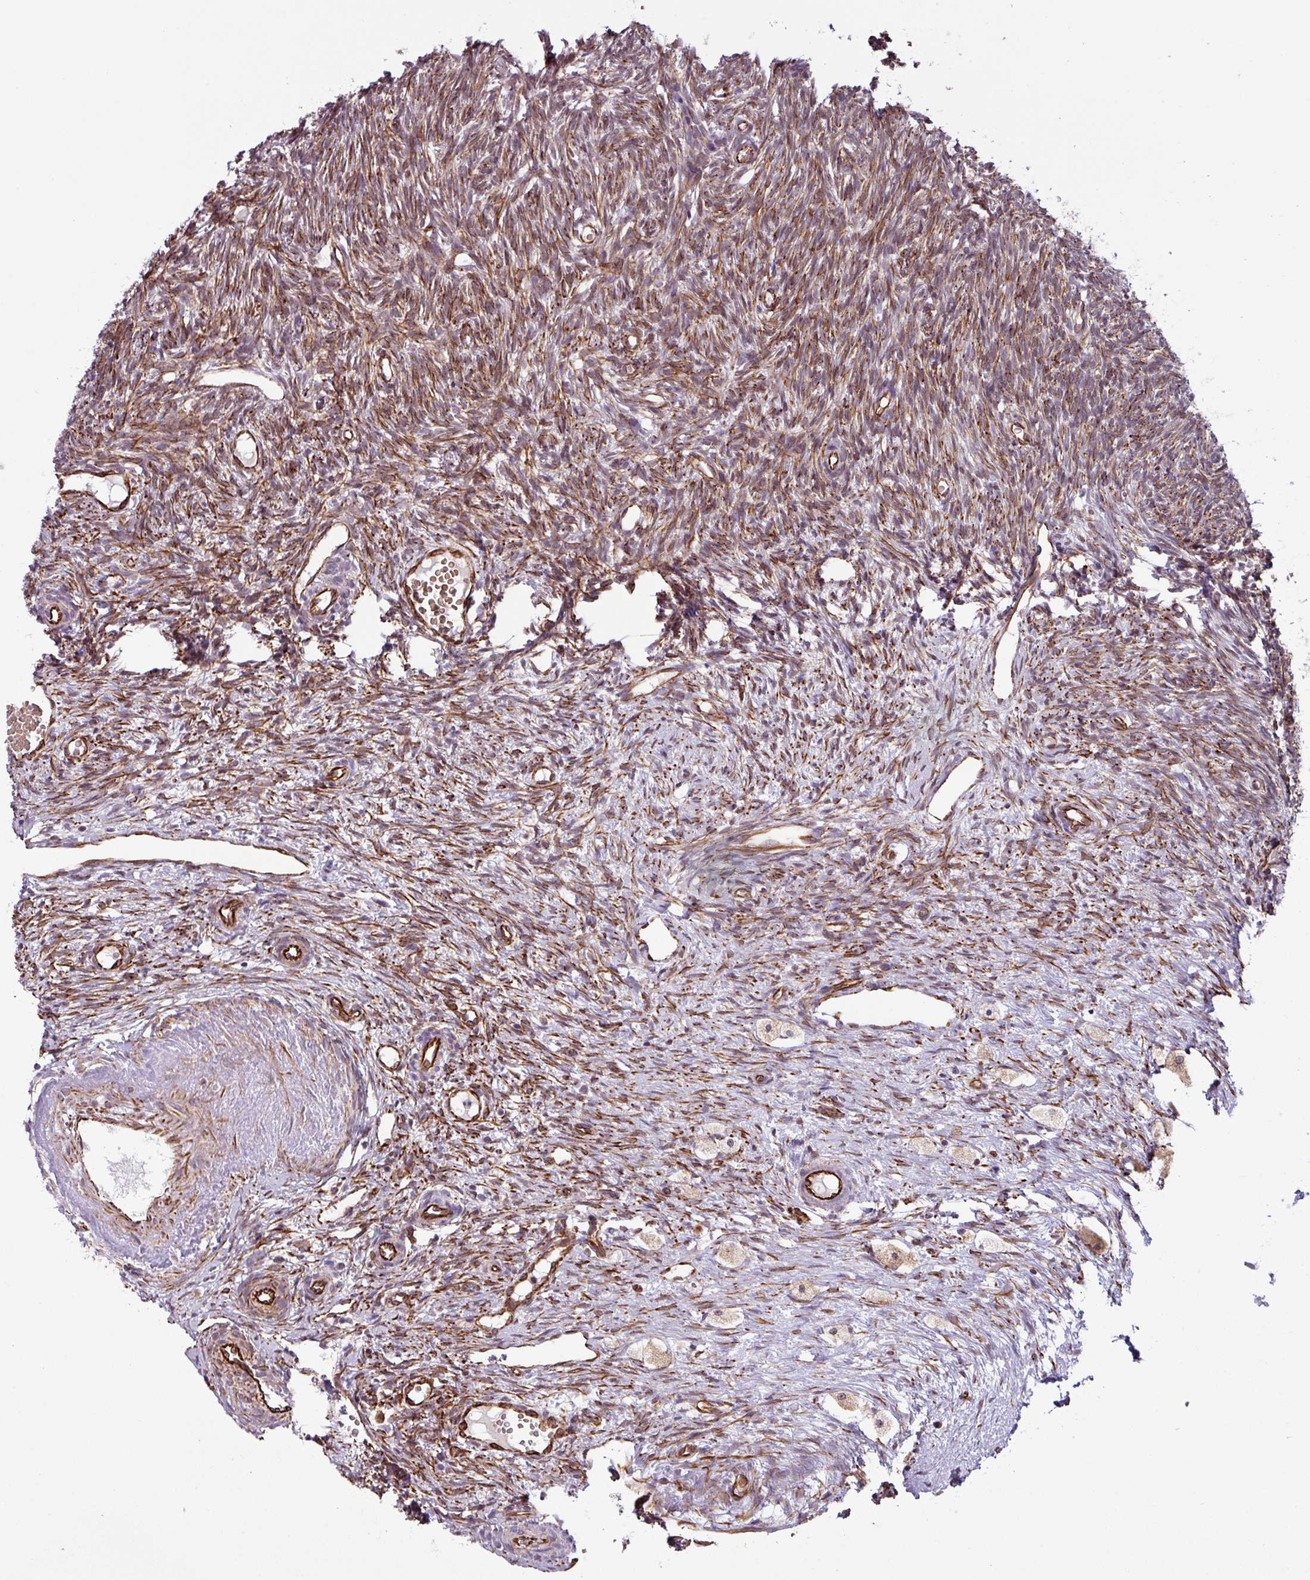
{"staining": {"intensity": "moderate", "quantity": "25%-75%", "location": "cytoplasmic/membranous"}, "tissue": "ovary", "cell_type": "Ovarian stroma cells", "image_type": "normal", "snomed": [{"axis": "morphology", "description": "Normal tissue, NOS"}, {"axis": "topography", "description": "Ovary"}], "caption": "Immunohistochemistry (IHC) image of normal ovary stained for a protein (brown), which exhibits medium levels of moderate cytoplasmic/membranous expression in about 25%-75% of ovarian stroma cells.", "gene": "CHD3", "patient": {"sex": "female", "age": 51}}